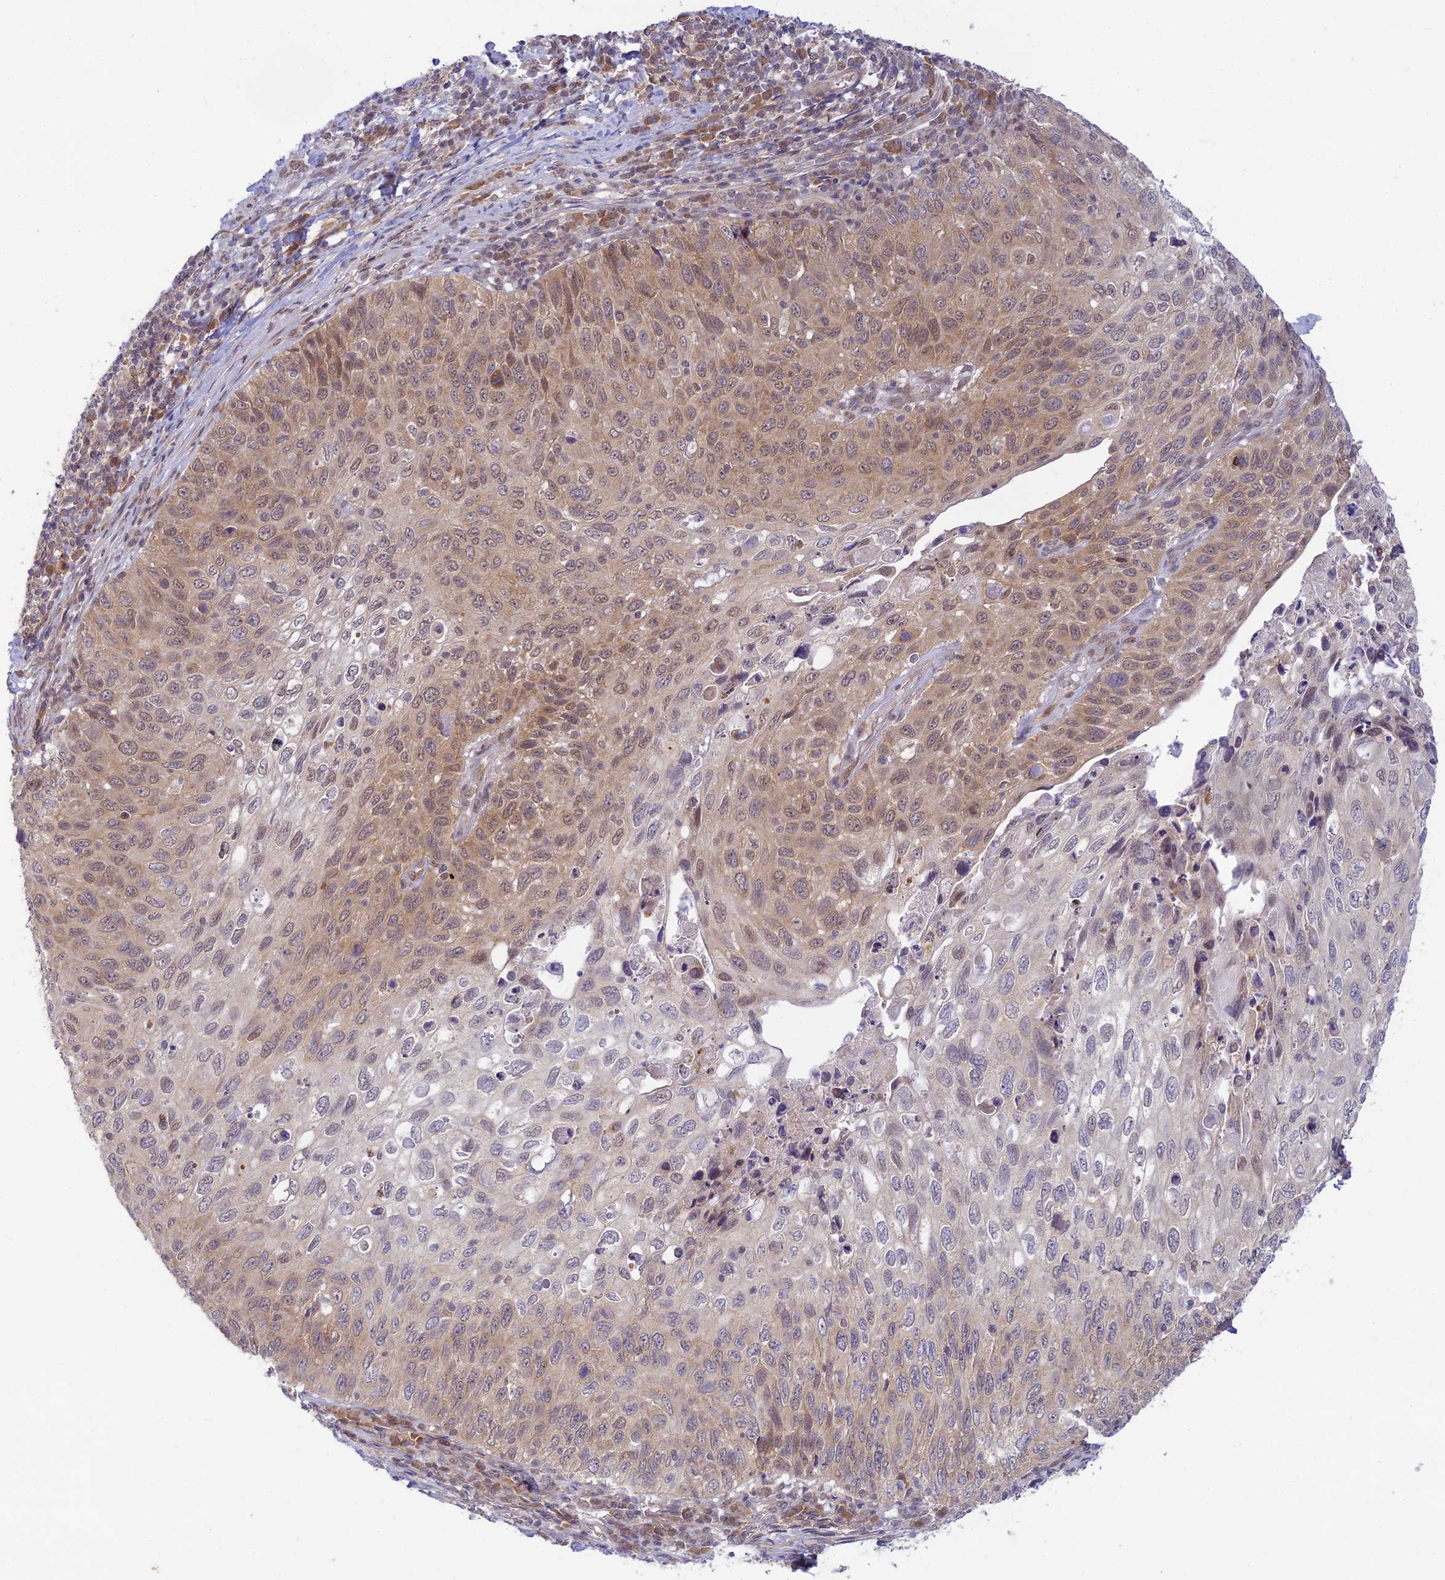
{"staining": {"intensity": "weak", "quantity": "25%-75%", "location": "cytoplasmic/membranous,nuclear"}, "tissue": "cervical cancer", "cell_type": "Tumor cells", "image_type": "cancer", "snomed": [{"axis": "morphology", "description": "Squamous cell carcinoma, NOS"}, {"axis": "topography", "description": "Cervix"}], "caption": "This histopathology image displays cervical cancer (squamous cell carcinoma) stained with immunohistochemistry to label a protein in brown. The cytoplasmic/membranous and nuclear of tumor cells show weak positivity for the protein. Nuclei are counter-stained blue.", "gene": "SKIC8", "patient": {"sex": "female", "age": 70}}